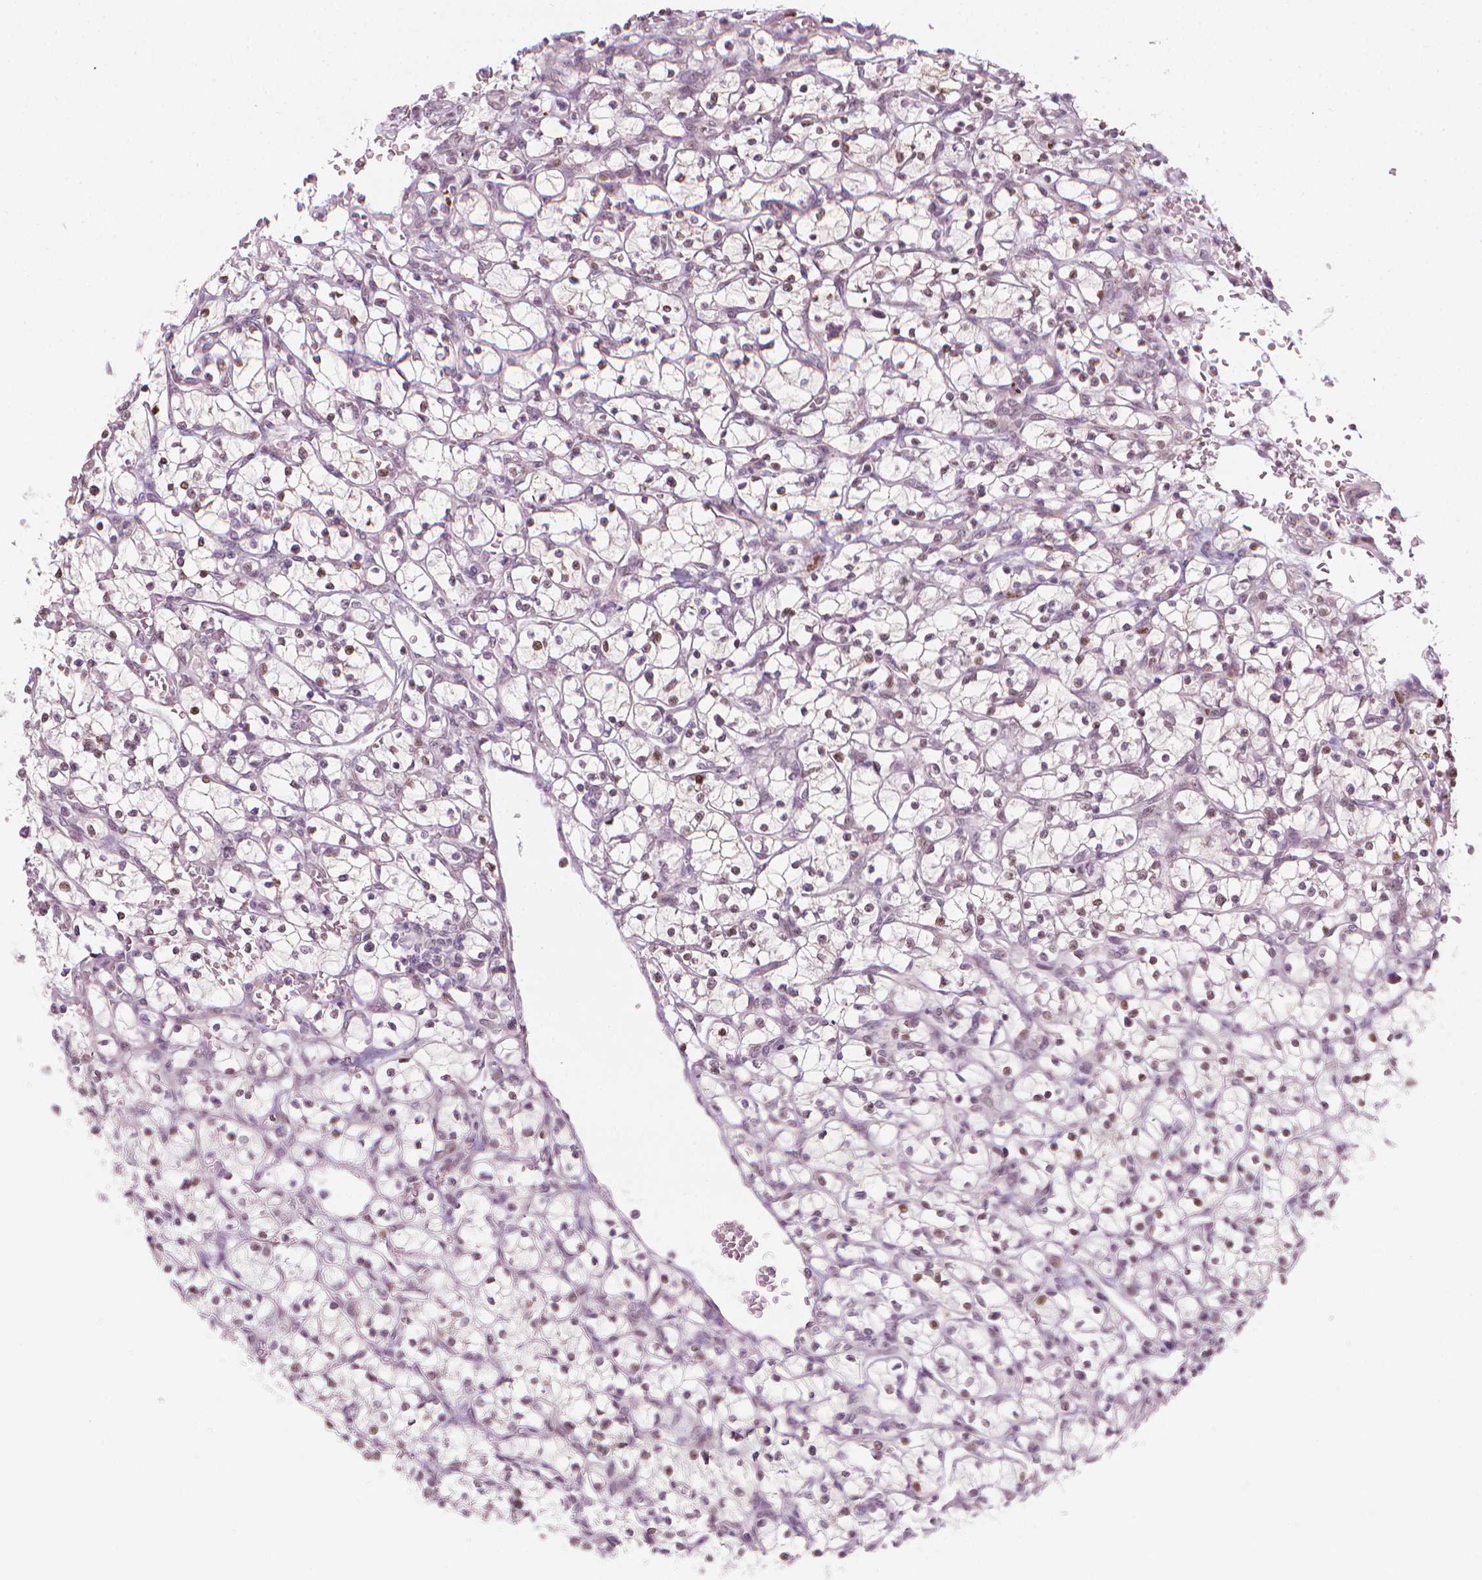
{"staining": {"intensity": "weak", "quantity": "<25%", "location": "nuclear"}, "tissue": "renal cancer", "cell_type": "Tumor cells", "image_type": "cancer", "snomed": [{"axis": "morphology", "description": "Adenocarcinoma, NOS"}, {"axis": "topography", "description": "Kidney"}], "caption": "An immunohistochemistry (IHC) image of adenocarcinoma (renal) is shown. There is no staining in tumor cells of adenocarcinoma (renal).", "gene": "CDKN1C", "patient": {"sex": "female", "age": 64}}